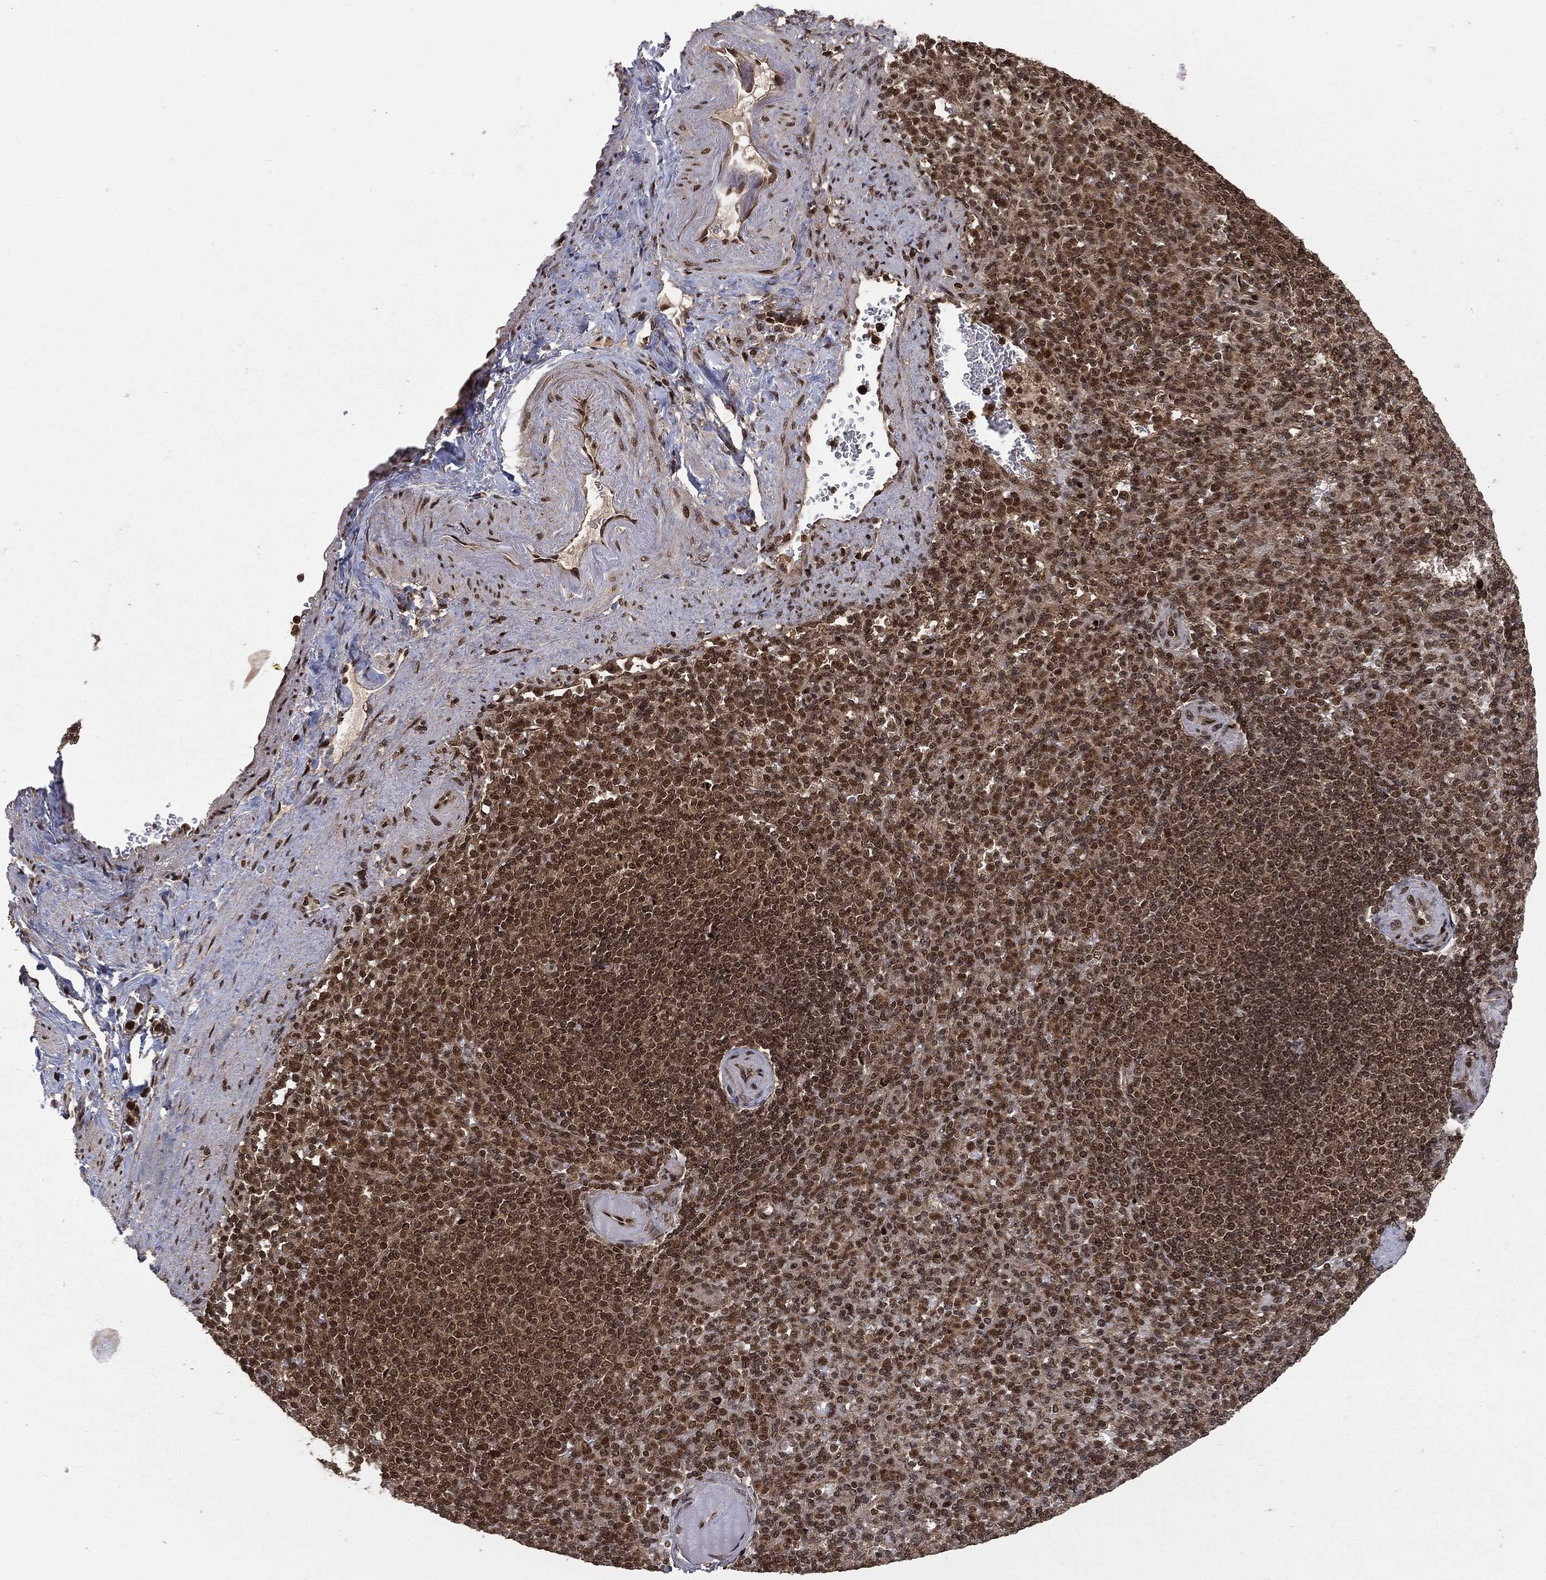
{"staining": {"intensity": "strong", "quantity": "<25%", "location": "cytoplasmic/membranous,nuclear"}, "tissue": "spleen", "cell_type": "Cells in red pulp", "image_type": "normal", "snomed": [{"axis": "morphology", "description": "Normal tissue, NOS"}, {"axis": "topography", "description": "Spleen"}], "caption": "A brown stain highlights strong cytoplasmic/membranous,nuclear staining of a protein in cells in red pulp of normal spleen. Using DAB (brown) and hematoxylin (blue) stains, captured at high magnification using brightfield microscopy.", "gene": "CTDP1", "patient": {"sex": "female", "age": 74}}